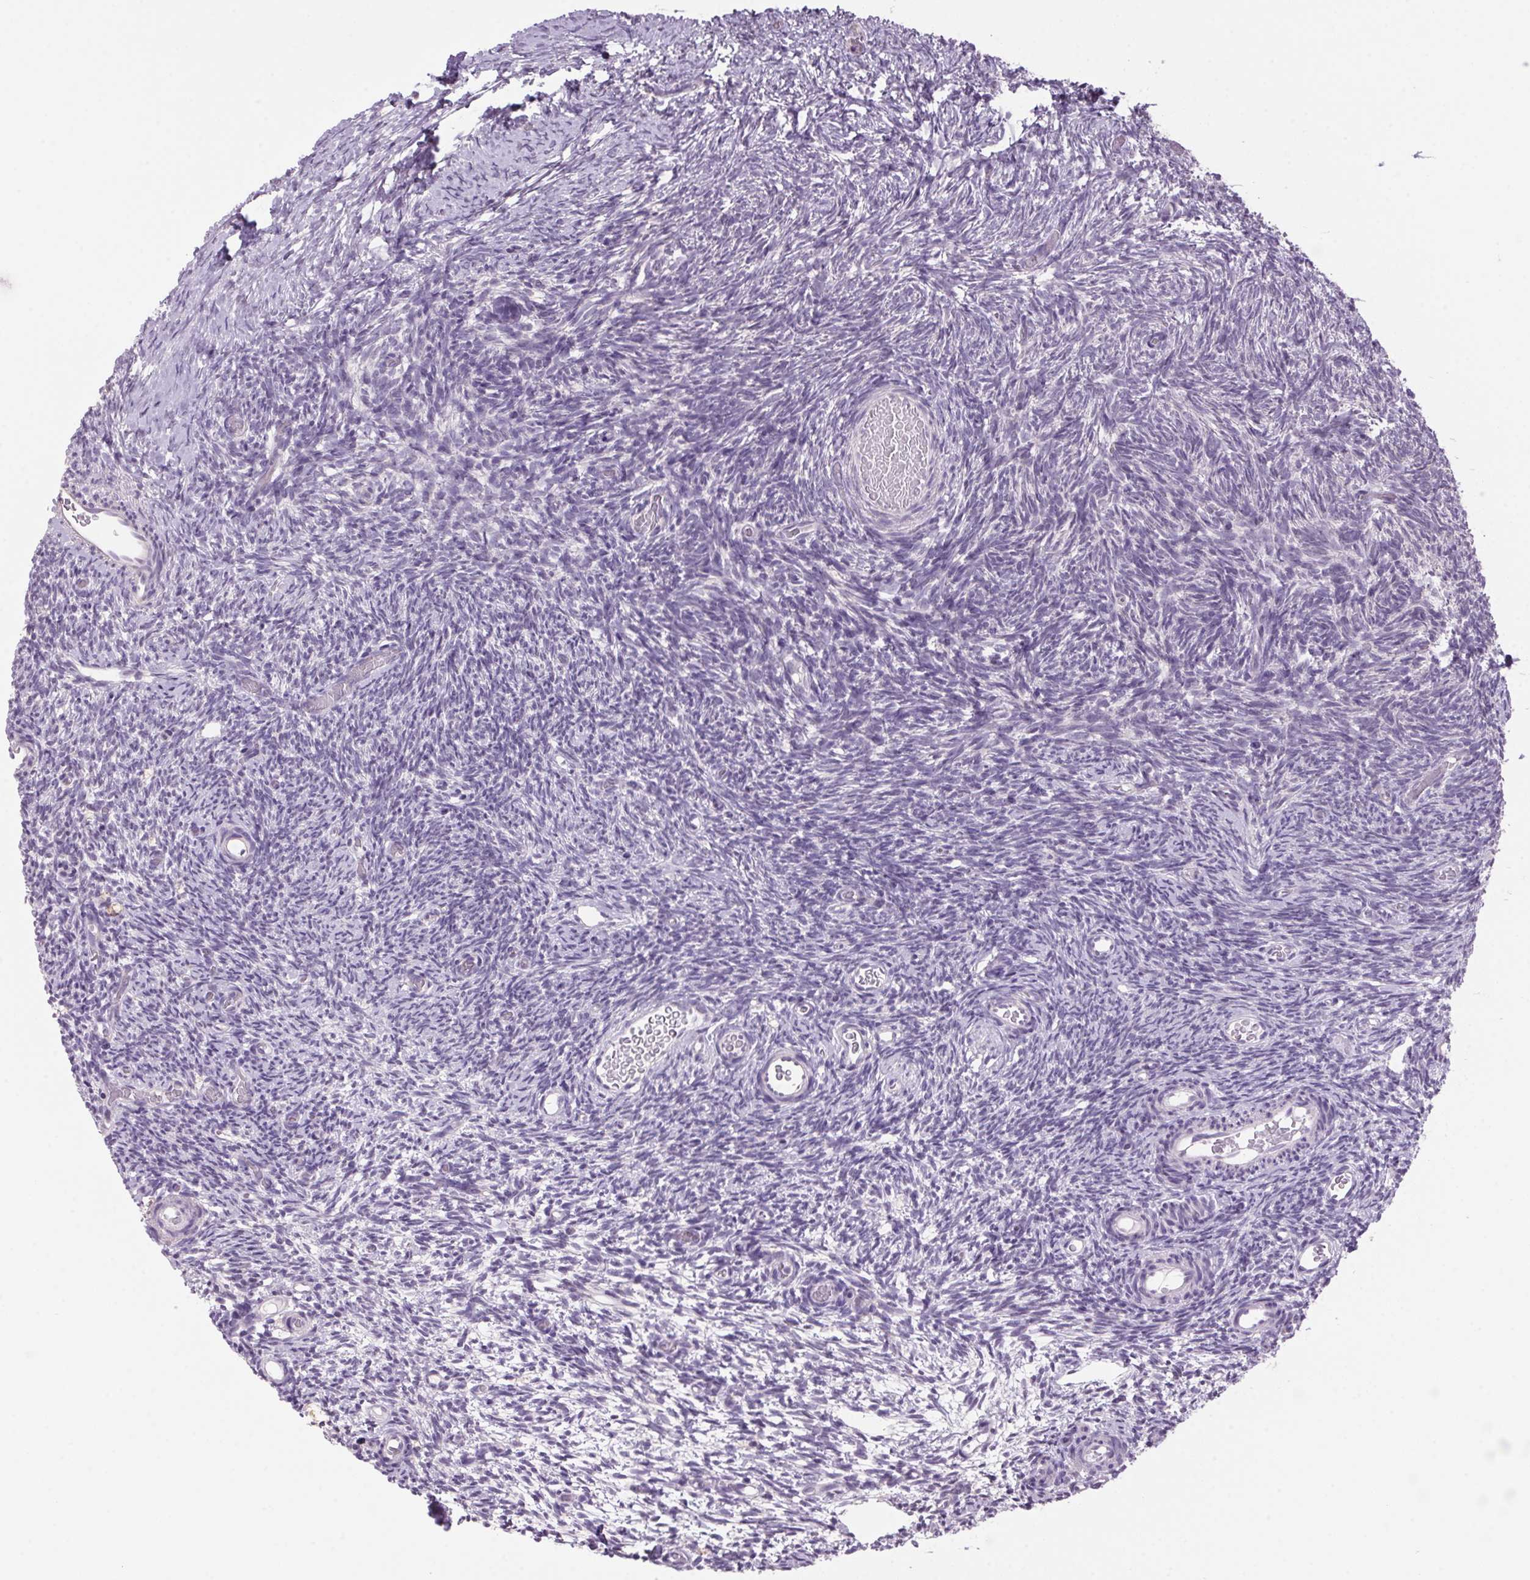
{"staining": {"intensity": "negative", "quantity": "none", "location": "none"}, "tissue": "ovary", "cell_type": "Follicle cells", "image_type": "normal", "snomed": [{"axis": "morphology", "description": "Normal tissue, NOS"}, {"axis": "topography", "description": "Ovary"}], "caption": "Histopathology image shows no significant protein expression in follicle cells of unremarkable ovary. (DAB immunohistochemistry visualized using brightfield microscopy, high magnification).", "gene": "VWA3B", "patient": {"sex": "female", "age": 39}}